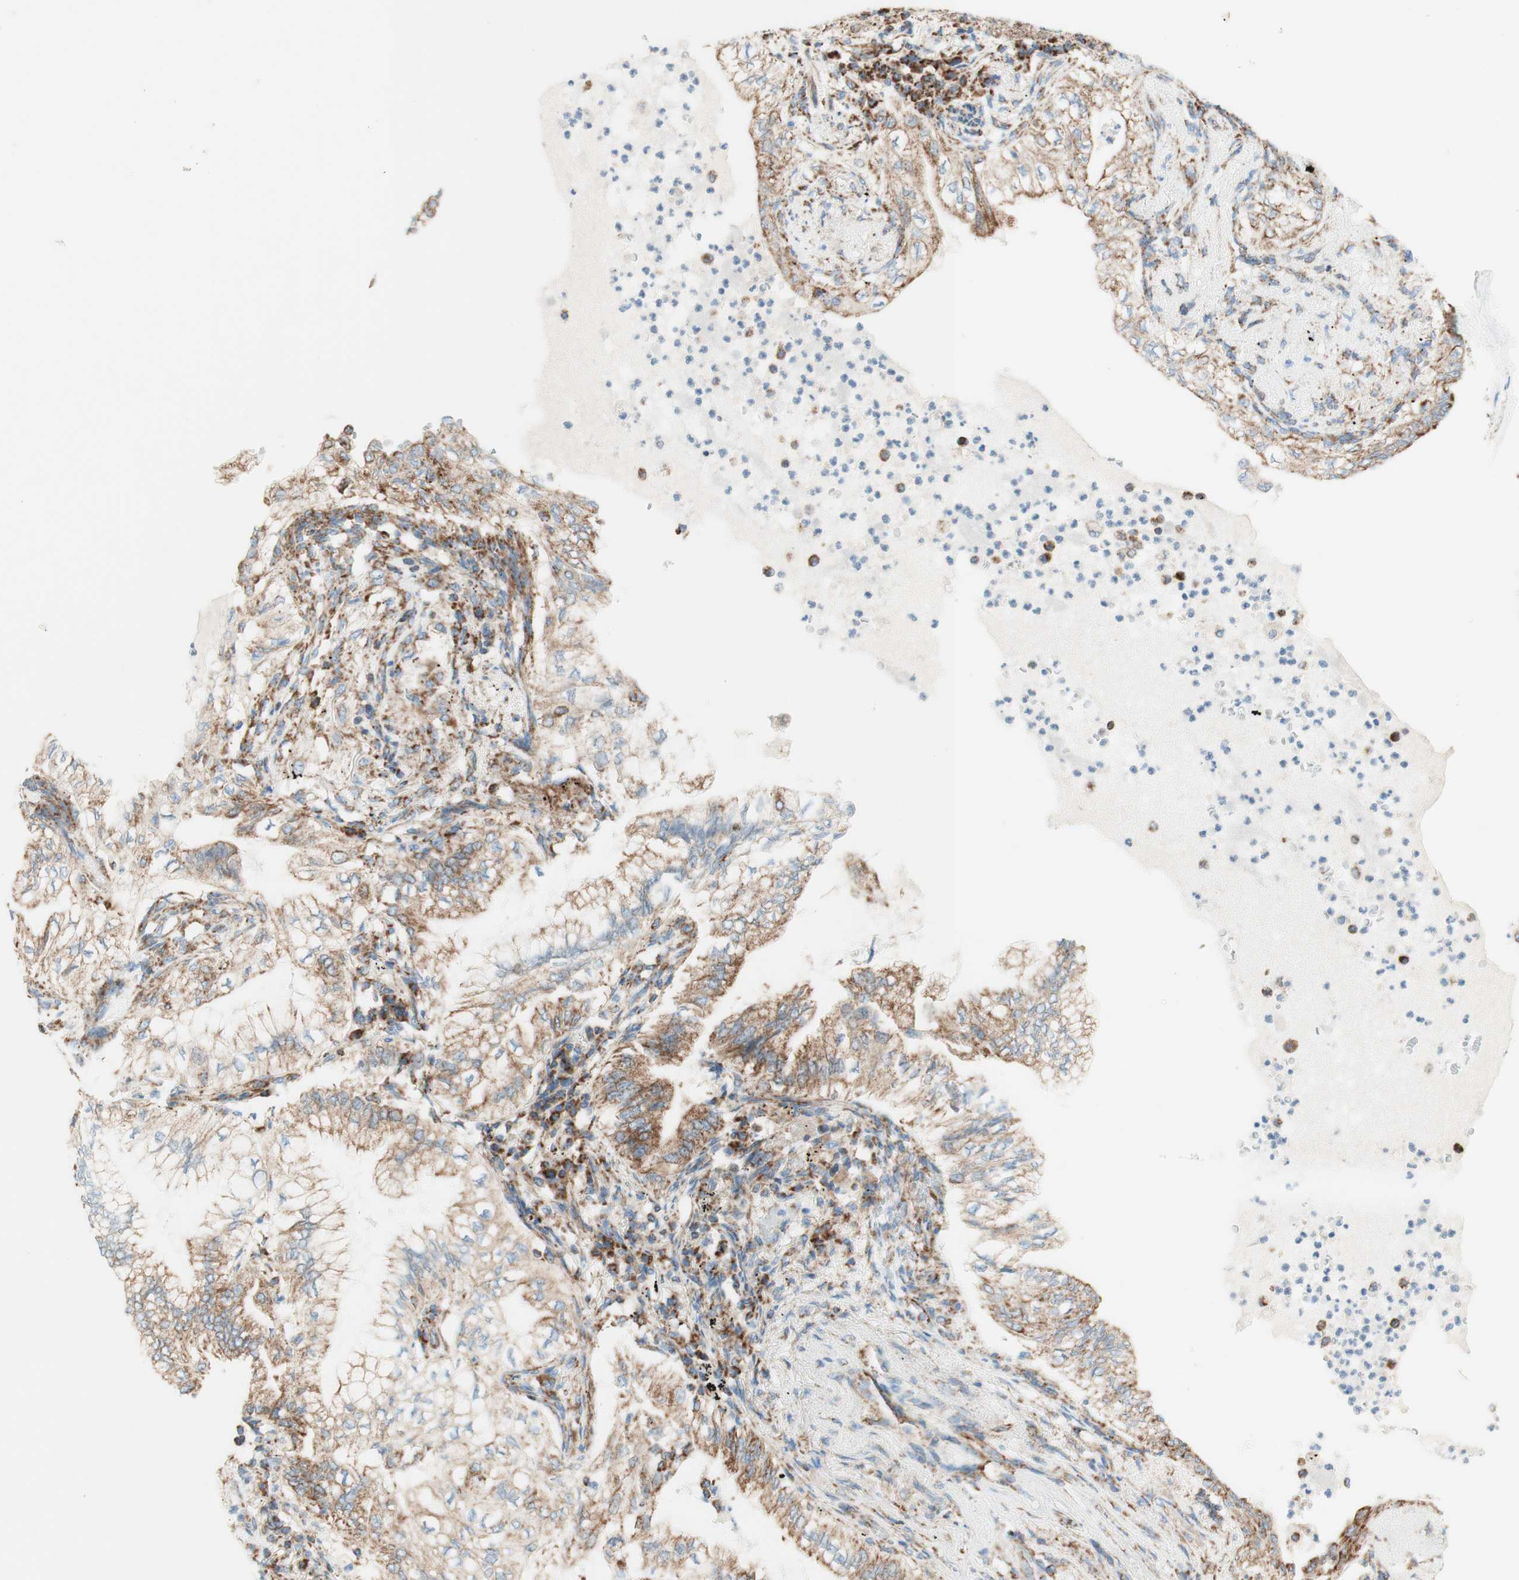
{"staining": {"intensity": "moderate", "quantity": ">75%", "location": "cytoplasmic/membranous"}, "tissue": "lung cancer", "cell_type": "Tumor cells", "image_type": "cancer", "snomed": [{"axis": "morphology", "description": "Normal tissue, NOS"}, {"axis": "morphology", "description": "Adenocarcinoma, NOS"}, {"axis": "topography", "description": "Bronchus"}, {"axis": "topography", "description": "Lung"}], "caption": "Immunohistochemical staining of human adenocarcinoma (lung) exhibits medium levels of moderate cytoplasmic/membranous expression in about >75% of tumor cells.", "gene": "TOMM20", "patient": {"sex": "female", "age": 70}}